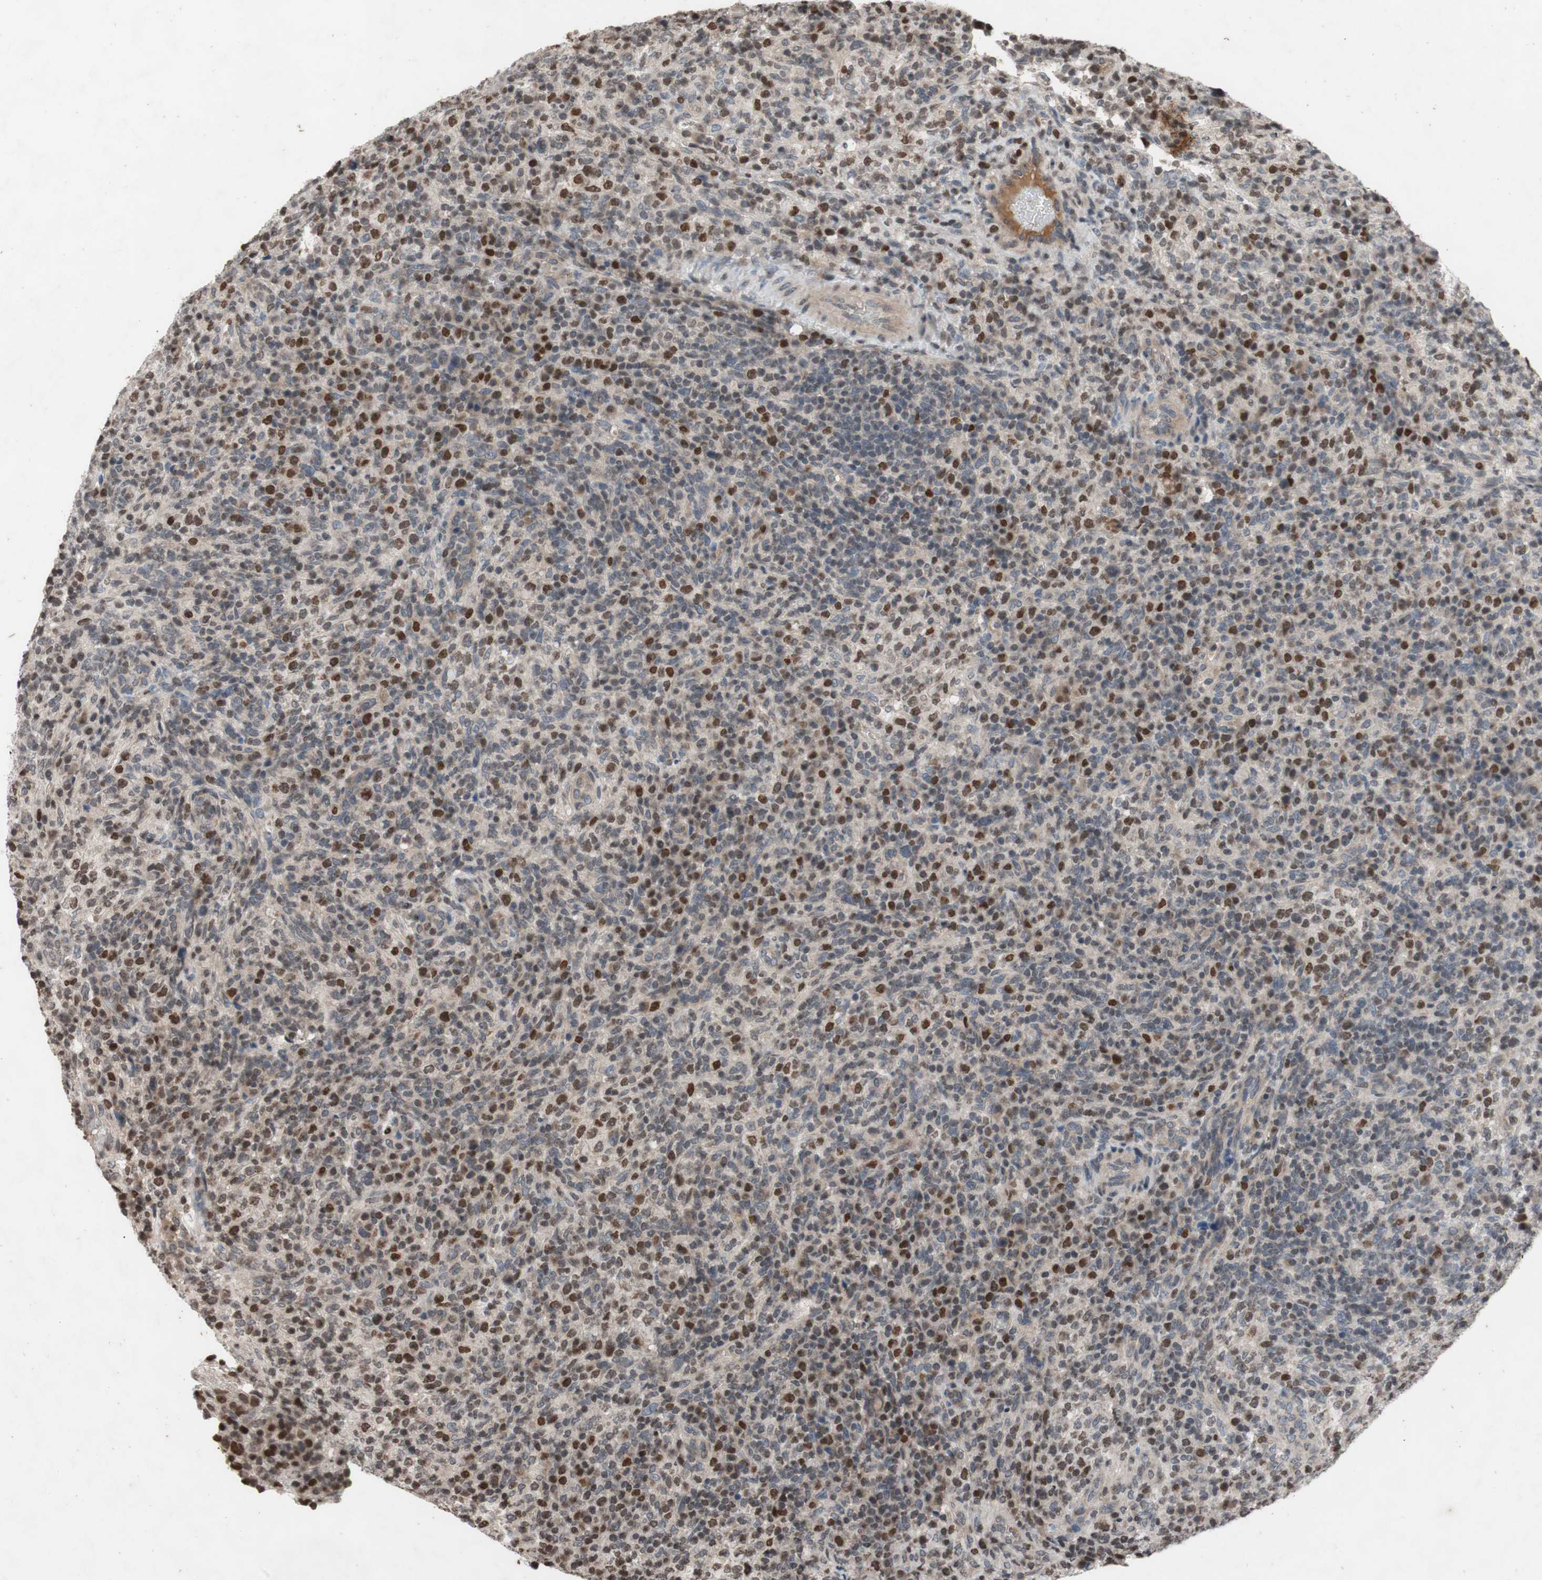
{"staining": {"intensity": "moderate", "quantity": "25%-75%", "location": "nuclear"}, "tissue": "lymphoma", "cell_type": "Tumor cells", "image_type": "cancer", "snomed": [{"axis": "morphology", "description": "Malignant lymphoma, non-Hodgkin's type, High grade"}, {"axis": "topography", "description": "Lymph node"}], "caption": "Lymphoma was stained to show a protein in brown. There is medium levels of moderate nuclear positivity in approximately 25%-75% of tumor cells. The protein of interest is stained brown, and the nuclei are stained in blue (DAB IHC with brightfield microscopy, high magnification).", "gene": "MCM6", "patient": {"sex": "female", "age": 76}}